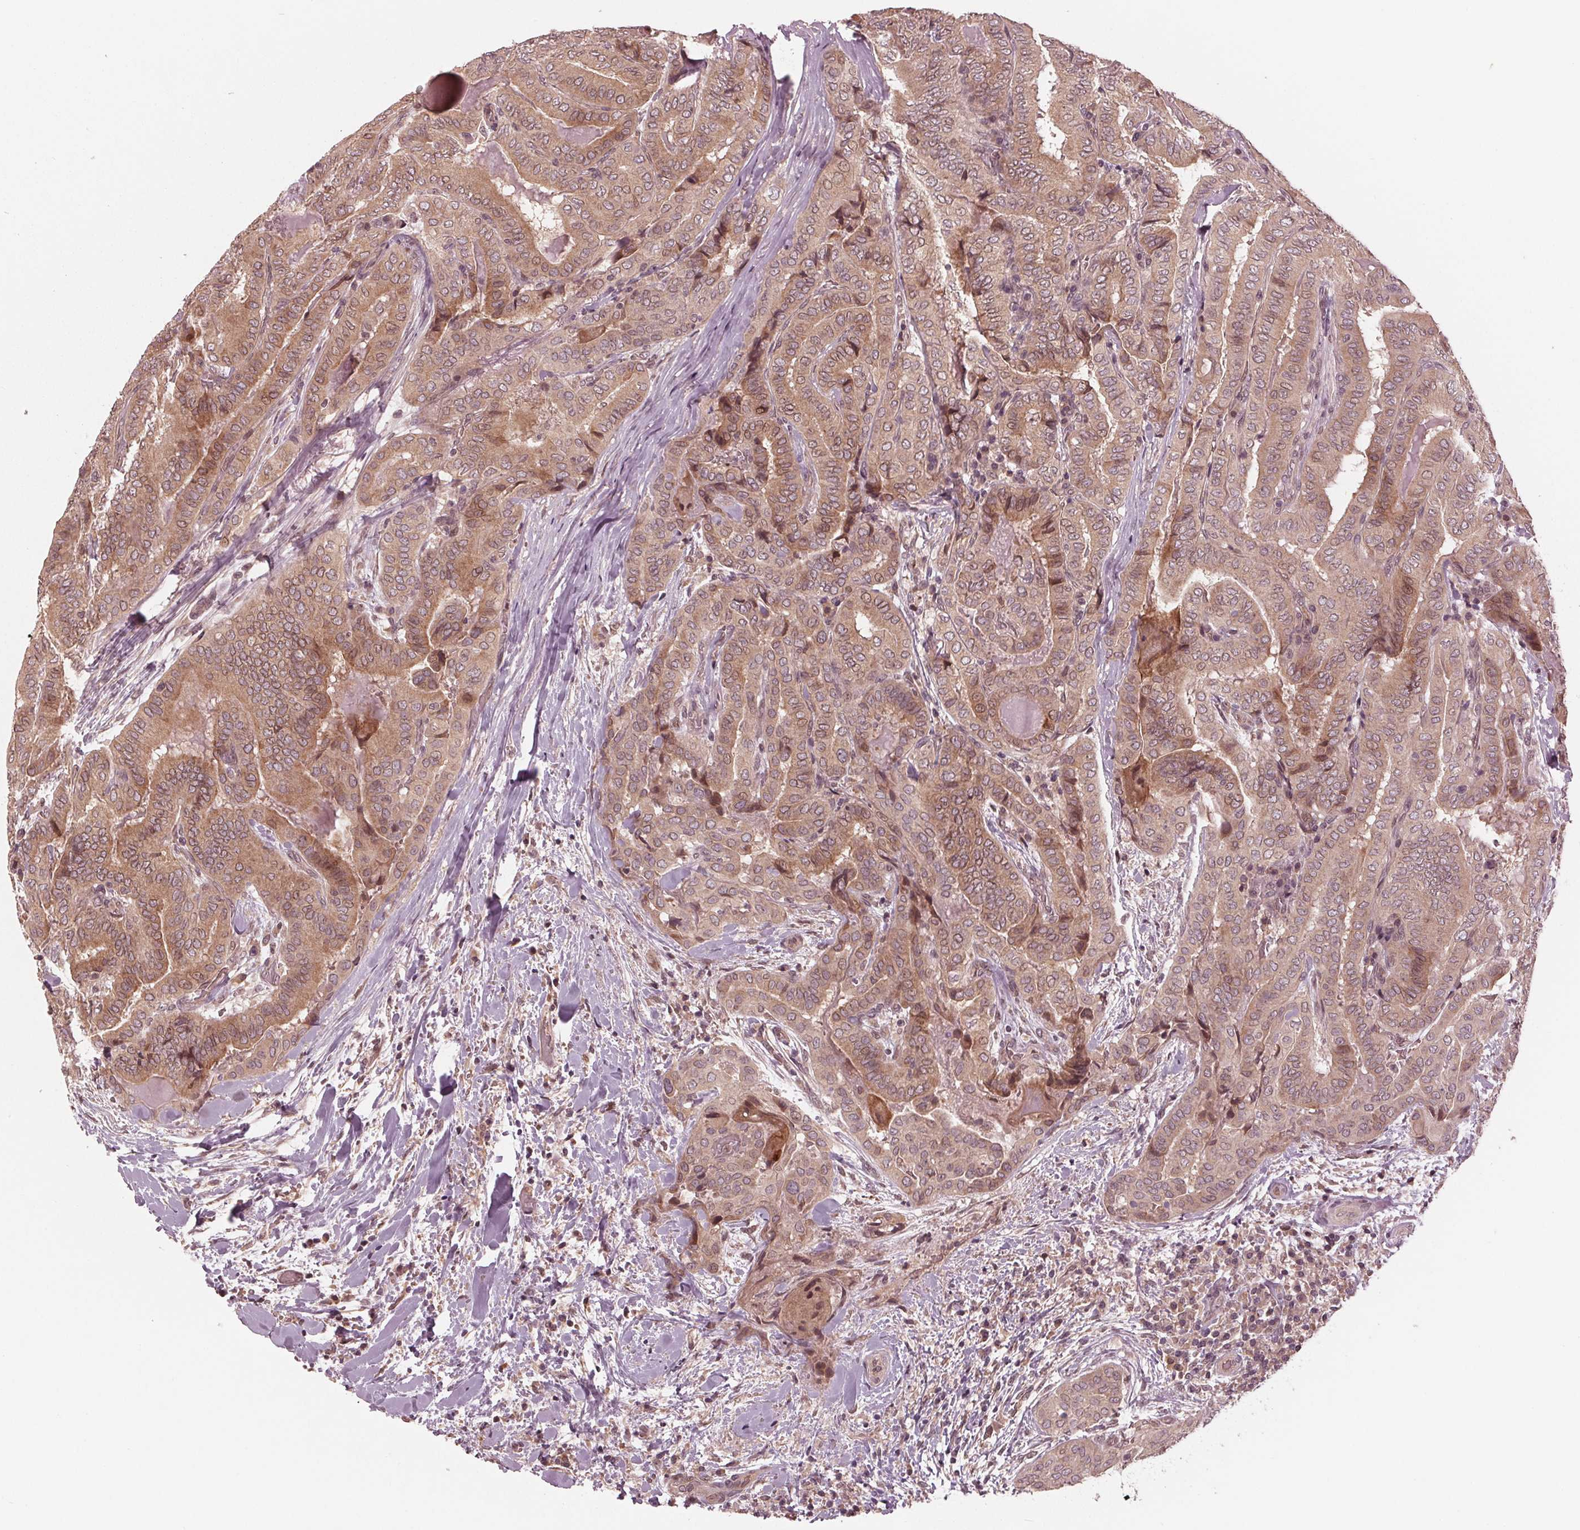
{"staining": {"intensity": "moderate", "quantity": ">75%", "location": "cytoplasmic/membranous,nuclear"}, "tissue": "thyroid cancer", "cell_type": "Tumor cells", "image_type": "cancer", "snomed": [{"axis": "morphology", "description": "Papillary adenocarcinoma, NOS"}, {"axis": "topography", "description": "Thyroid gland"}], "caption": "DAB (3,3'-diaminobenzidine) immunohistochemical staining of papillary adenocarcinoma (thyroid) shows moderate cytoplasmic/membranous and nuclear protein positivity in approximately >75% of tumor cells.", "gene": "ZNF471", "patient": {"sex": "female", "age": 61}}